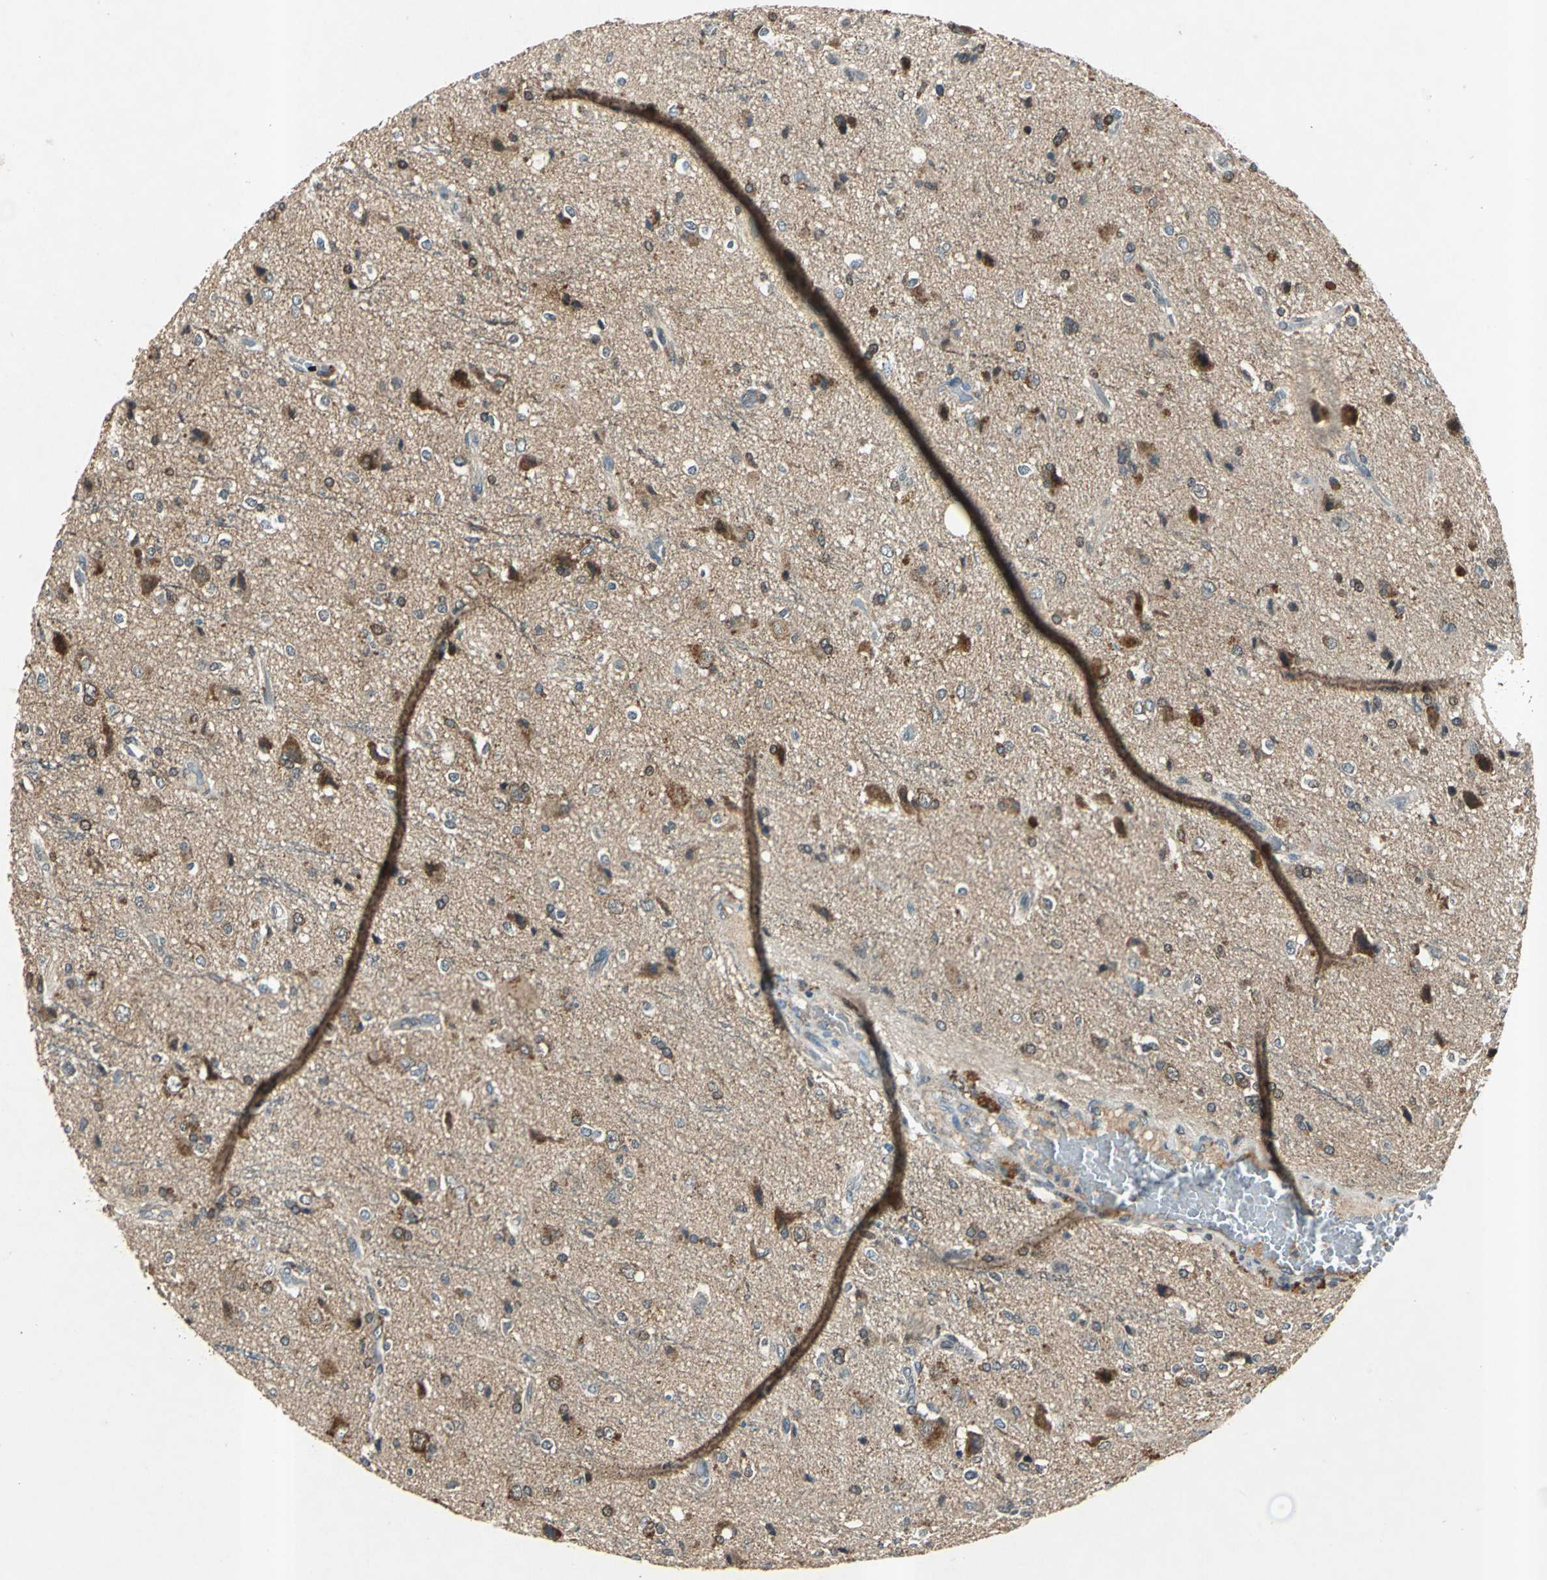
{"staining": {"intensity": "strong", "quantity": "25%-75%", "location": "cytoplasmic/membranous"}, "tissue": "glioma", "cell_type": "Tumor cells", "image_type": "cancer", "snomed": [{"axis": "morphology", "description": "Glioma, malignant, High grade"}, {"axis": "topography", "description": "Brain"}], "caption": "DAB immunohistochemical staining of glioma demonstrates strong cytoplasmic/membranous protein positivity in about 25%-75% of tumor cells. (IHC, brightfield microscopy, high magnification).", "gene": "AHSA1", "patient": {"sex": "male", "age": 47}}